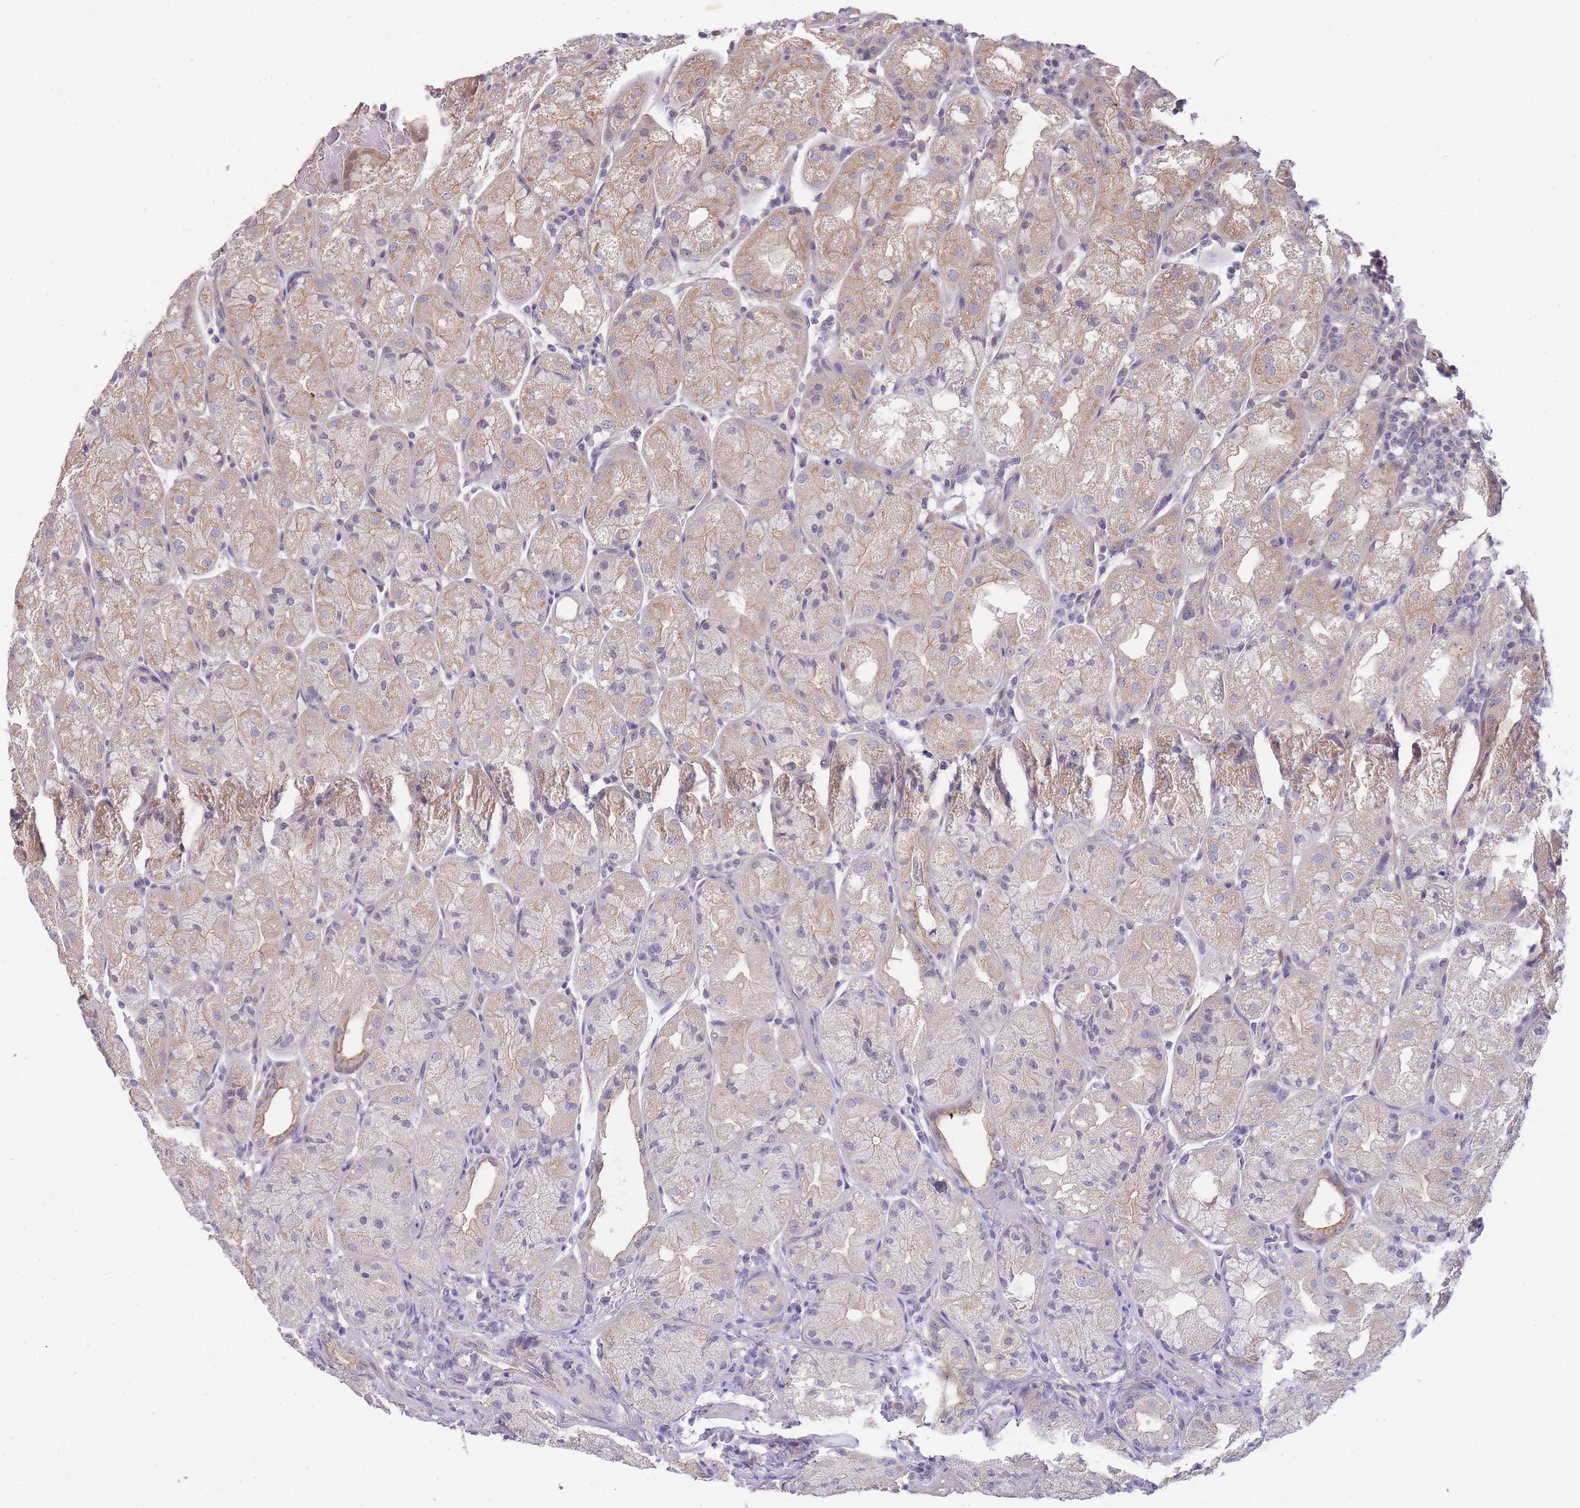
{"staining": {"intensity": "weak", "quantity": "25%-75%", "location": "cytoplasmic/membranous"}, "tissue": "stomach", "cell_type": "Glandular cells", "image_type": "normal", "snomed": [{"axis": "morphology", "description": "Normal tissue, NOS"}, {"axis": "topography", "description": "Stomach, upper"}], "caption": "A brown stain shows weak cytoplasmic/membranous positivity of a protein in glandular cells of normal stomach. (DAB = brown stain, brightfield microscopy at high magnification).", "gene": "SMC6", "patient": {"sex": "male", "age": 52}}